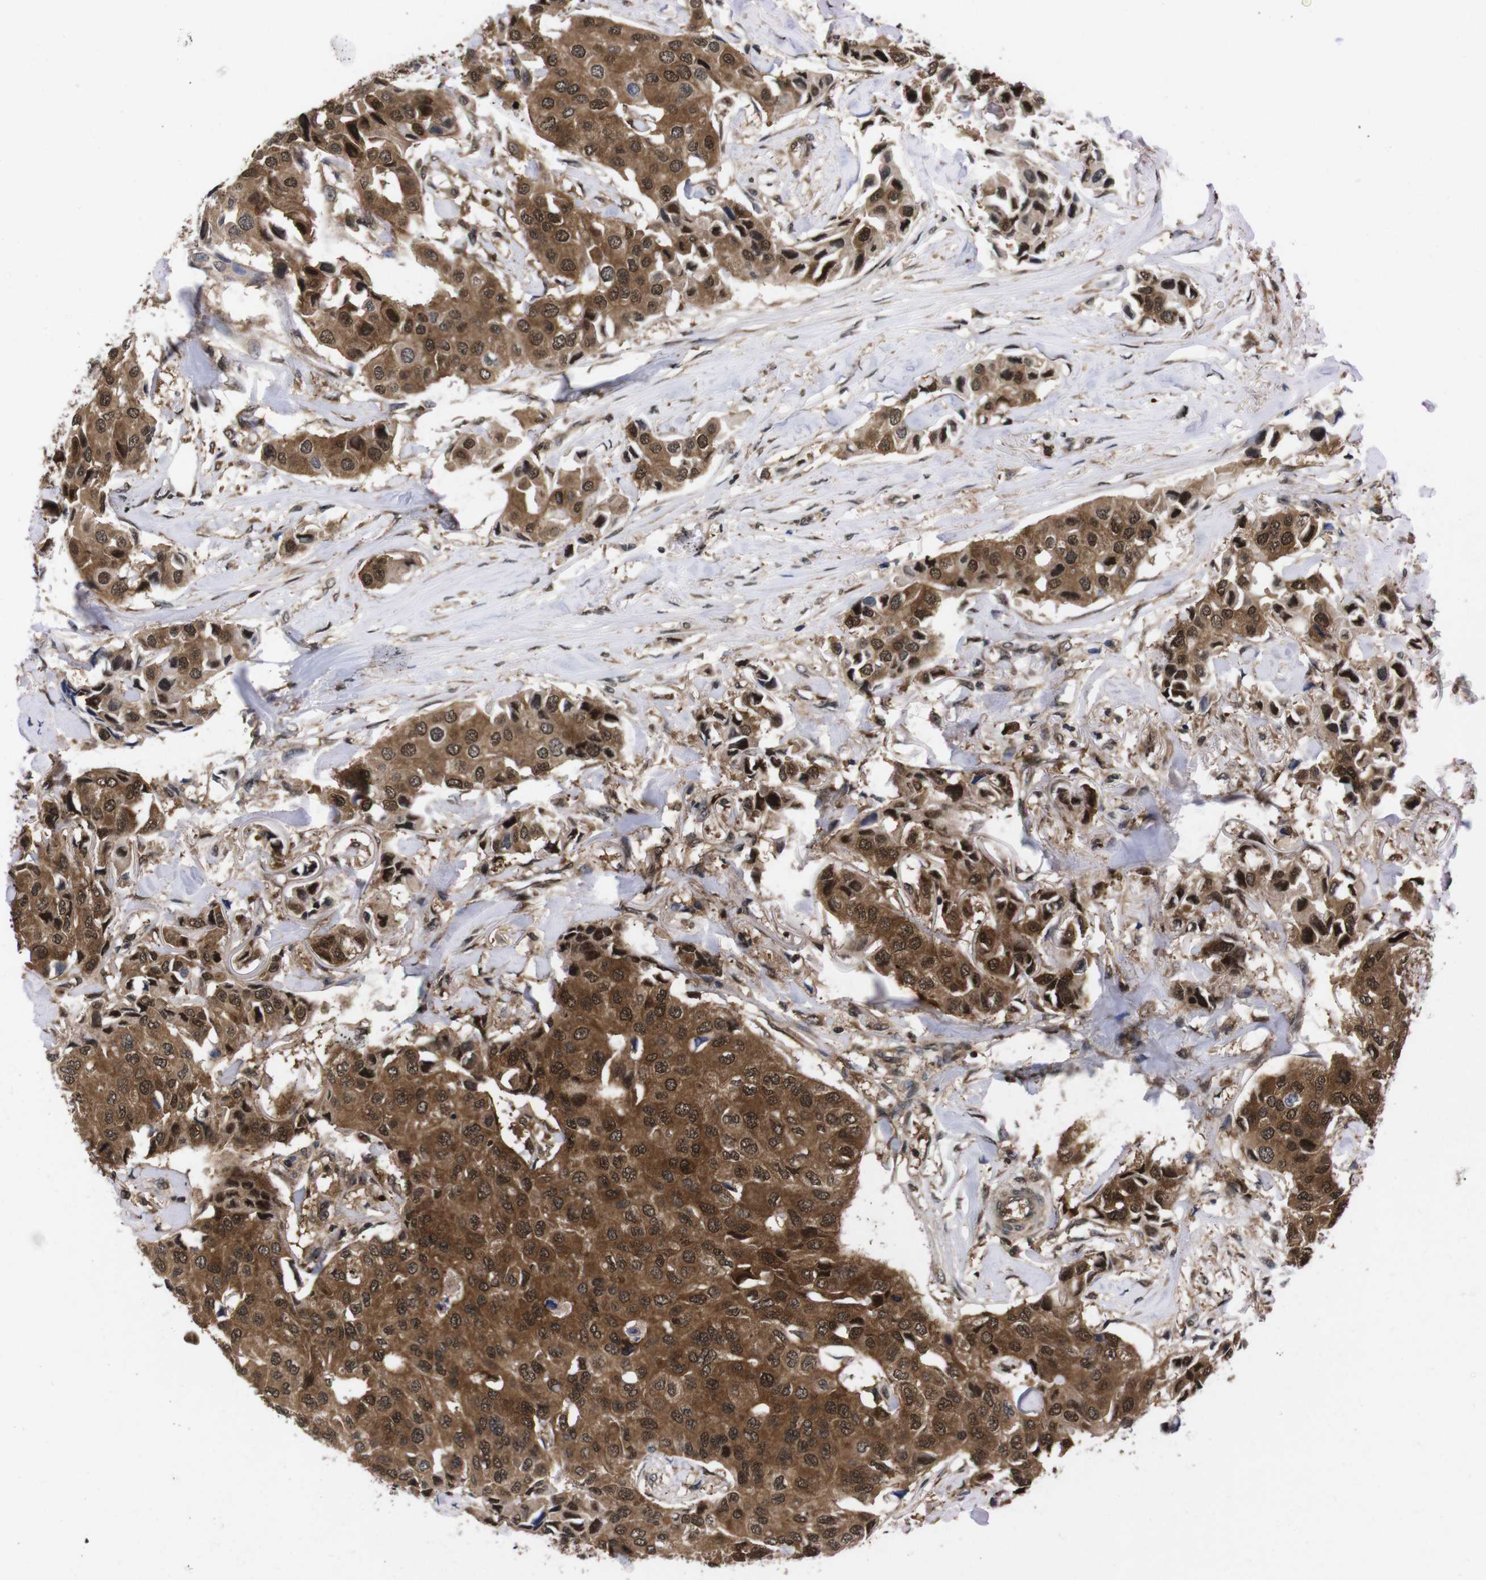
{"staining": {"intensity": "moderate", "quantity": ">75%", "location": "cytoplasmic/membranous,nuclear"}, "tissue": "breast cancer", "cell_type": "Tumor cells", "image_type": "cancer", "snomed": [{"axis": "morphology", "description": "Duct carcinoma"}, {"axis": "topography", "description": "Breast"}], "caption": "Immunohistochemistry (IHC) photomicrograph of neoplastic tissue: human intraductal carcinoma (breast) stained using immunohistochemistry displays medium levels of moderate protein expression localized specifically in the cytoplasmic/membranous and nuclear of tumor cells, appearing as a cytoplasmic/membranous and nuclear brown color.", "gene": "UBQLN2", "patient": {"sex": "female", "age": 80}}